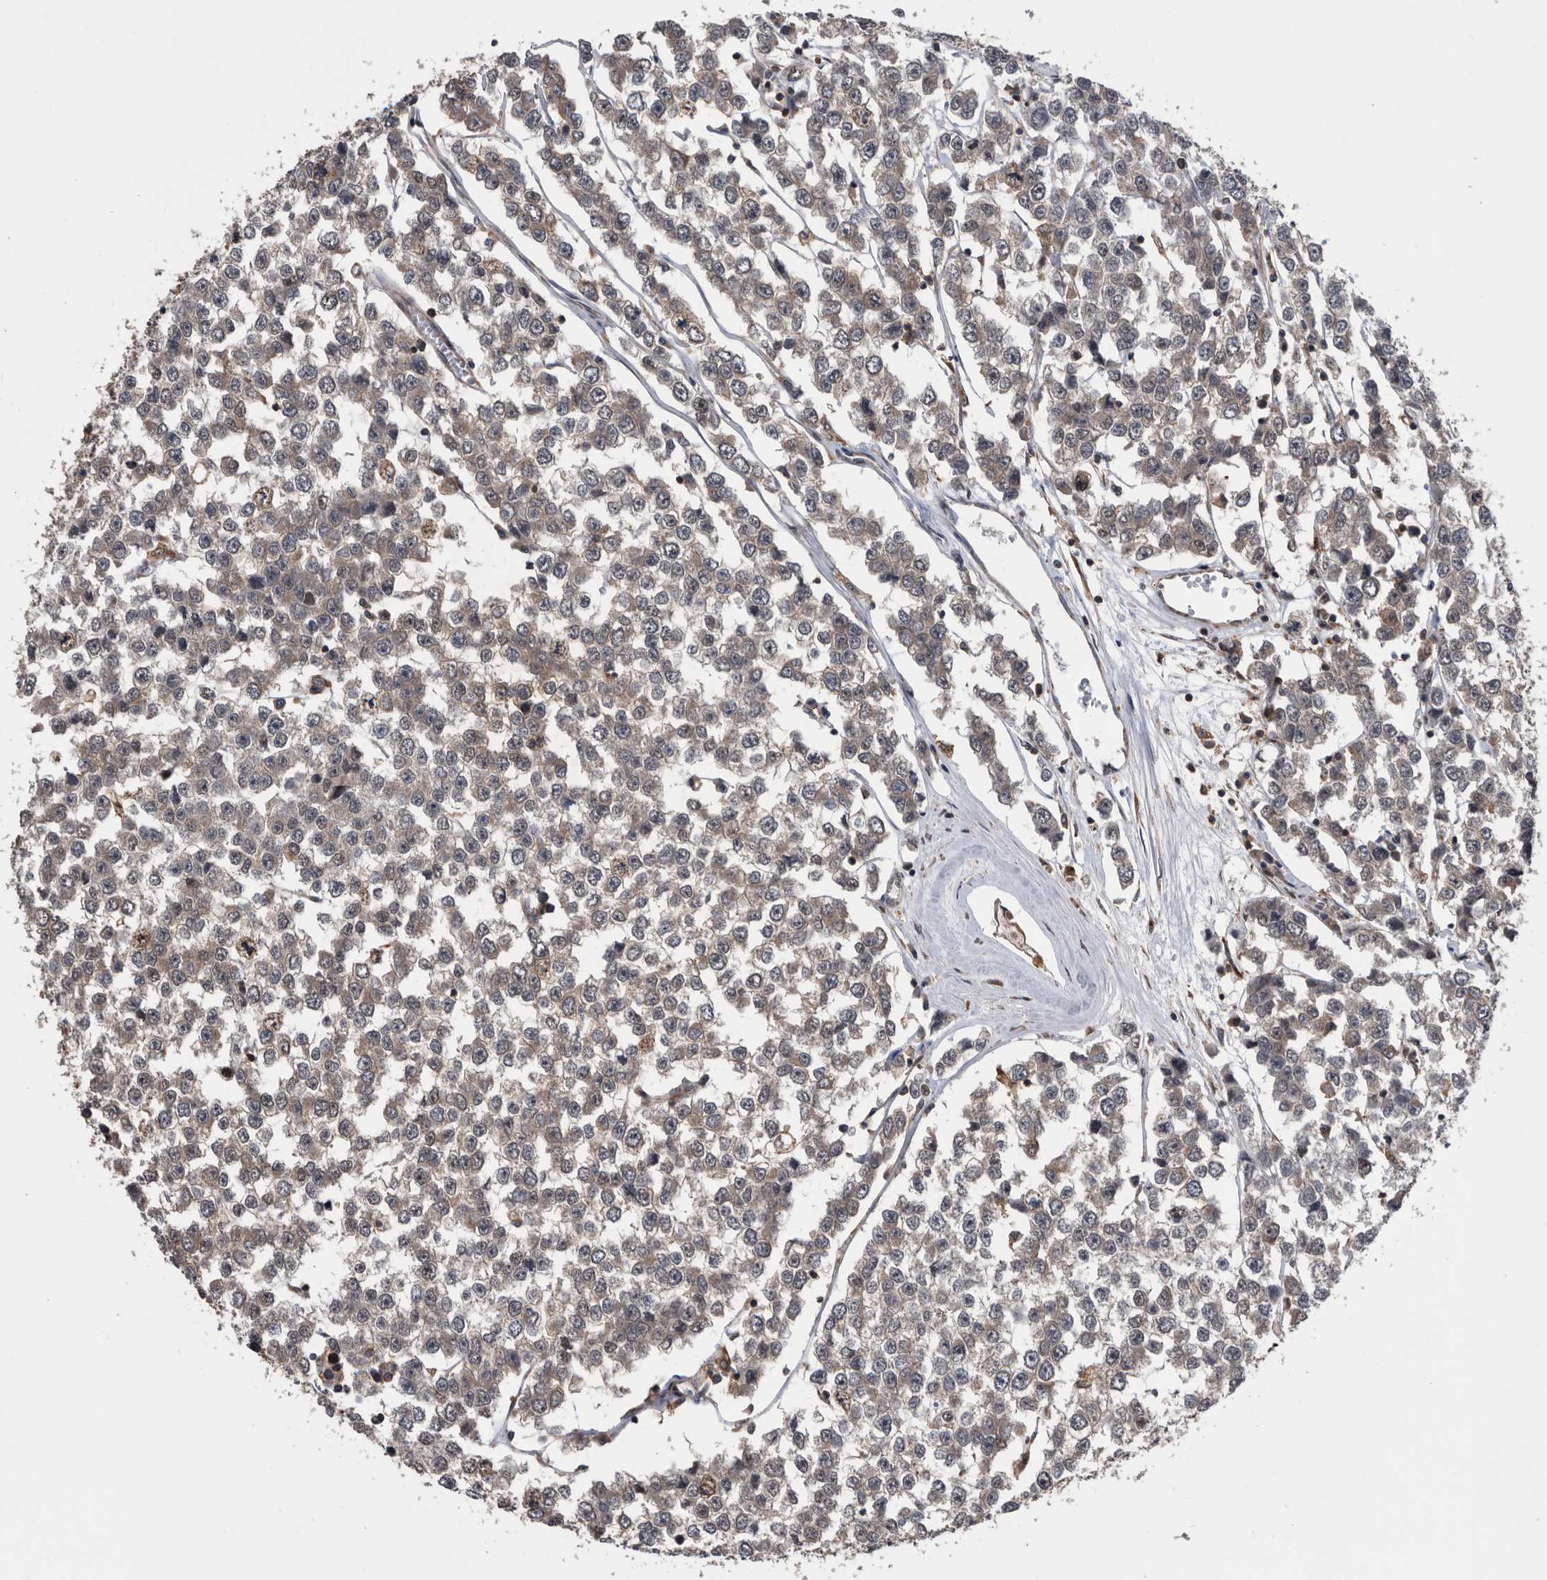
{"staining": {"intensity": "moderate", "quantity": ">75%", "location": "cytoplasmic/membranous"}, "tissue": "testis cancer", "cell_type": "Tumor cells", "image_type": "cancer", "snomed": [{"axis": "morphology", "description": "Seminoma, NOS"}, {"axis": "morphology", "description": "Carcinoma, Embryonal, NOS"}, {"axis": "topography", "description": "Testis"}], "caption": "Testis cancer (embryonal carcinoma) was stained to show a protein in brown. There is medium levels of moderate cytoplasmic/membranous staining in about >75% of tumor cells.", "gene": "NRBP1", "patient": {"sex": "male", "age": 52}}